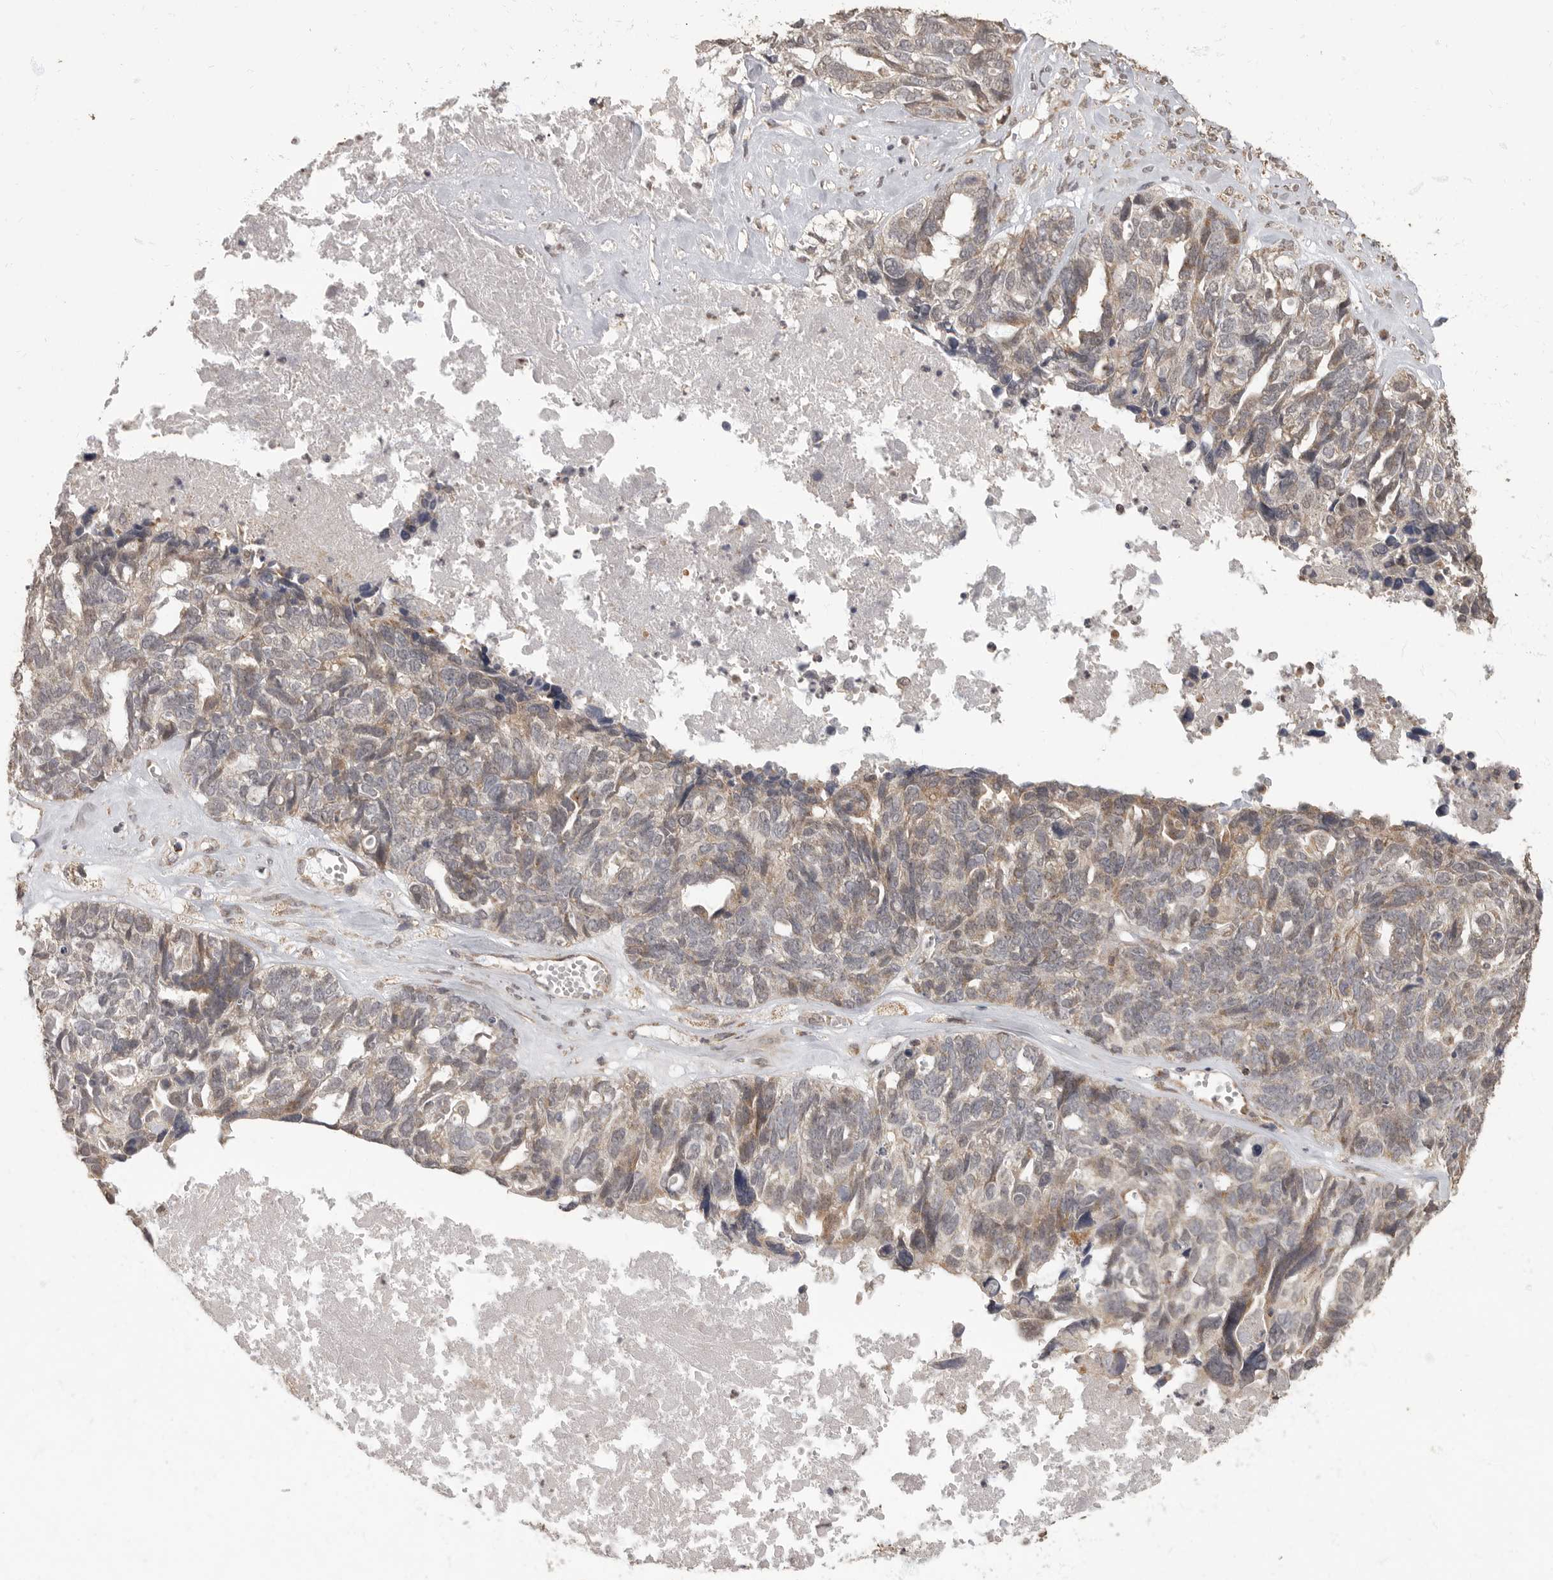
{"staining": {"intensity": "weak", "quantity": "25%-75%", "location": "cytoplasmic/membranous"}, "tissue": "ovarian cancer", "cell_type": "Tumor cells", "image_type": "cancer", "snomed": [{"axis": "morphology", "description": "Cystadenocarcinoma, serous, NOS"}, {"axis": "topography", "description": "Ovary"}], "caption": "Immunohistochemistry micrograph of ovarian cancer stained for a protein (brown), which demonstrates low levels of weak cytoplasmic/membranous expression in approximately 25%-75% of tumor cells.", "gene": "MAFG", "patient": {"sex": "female", "age": 79}}